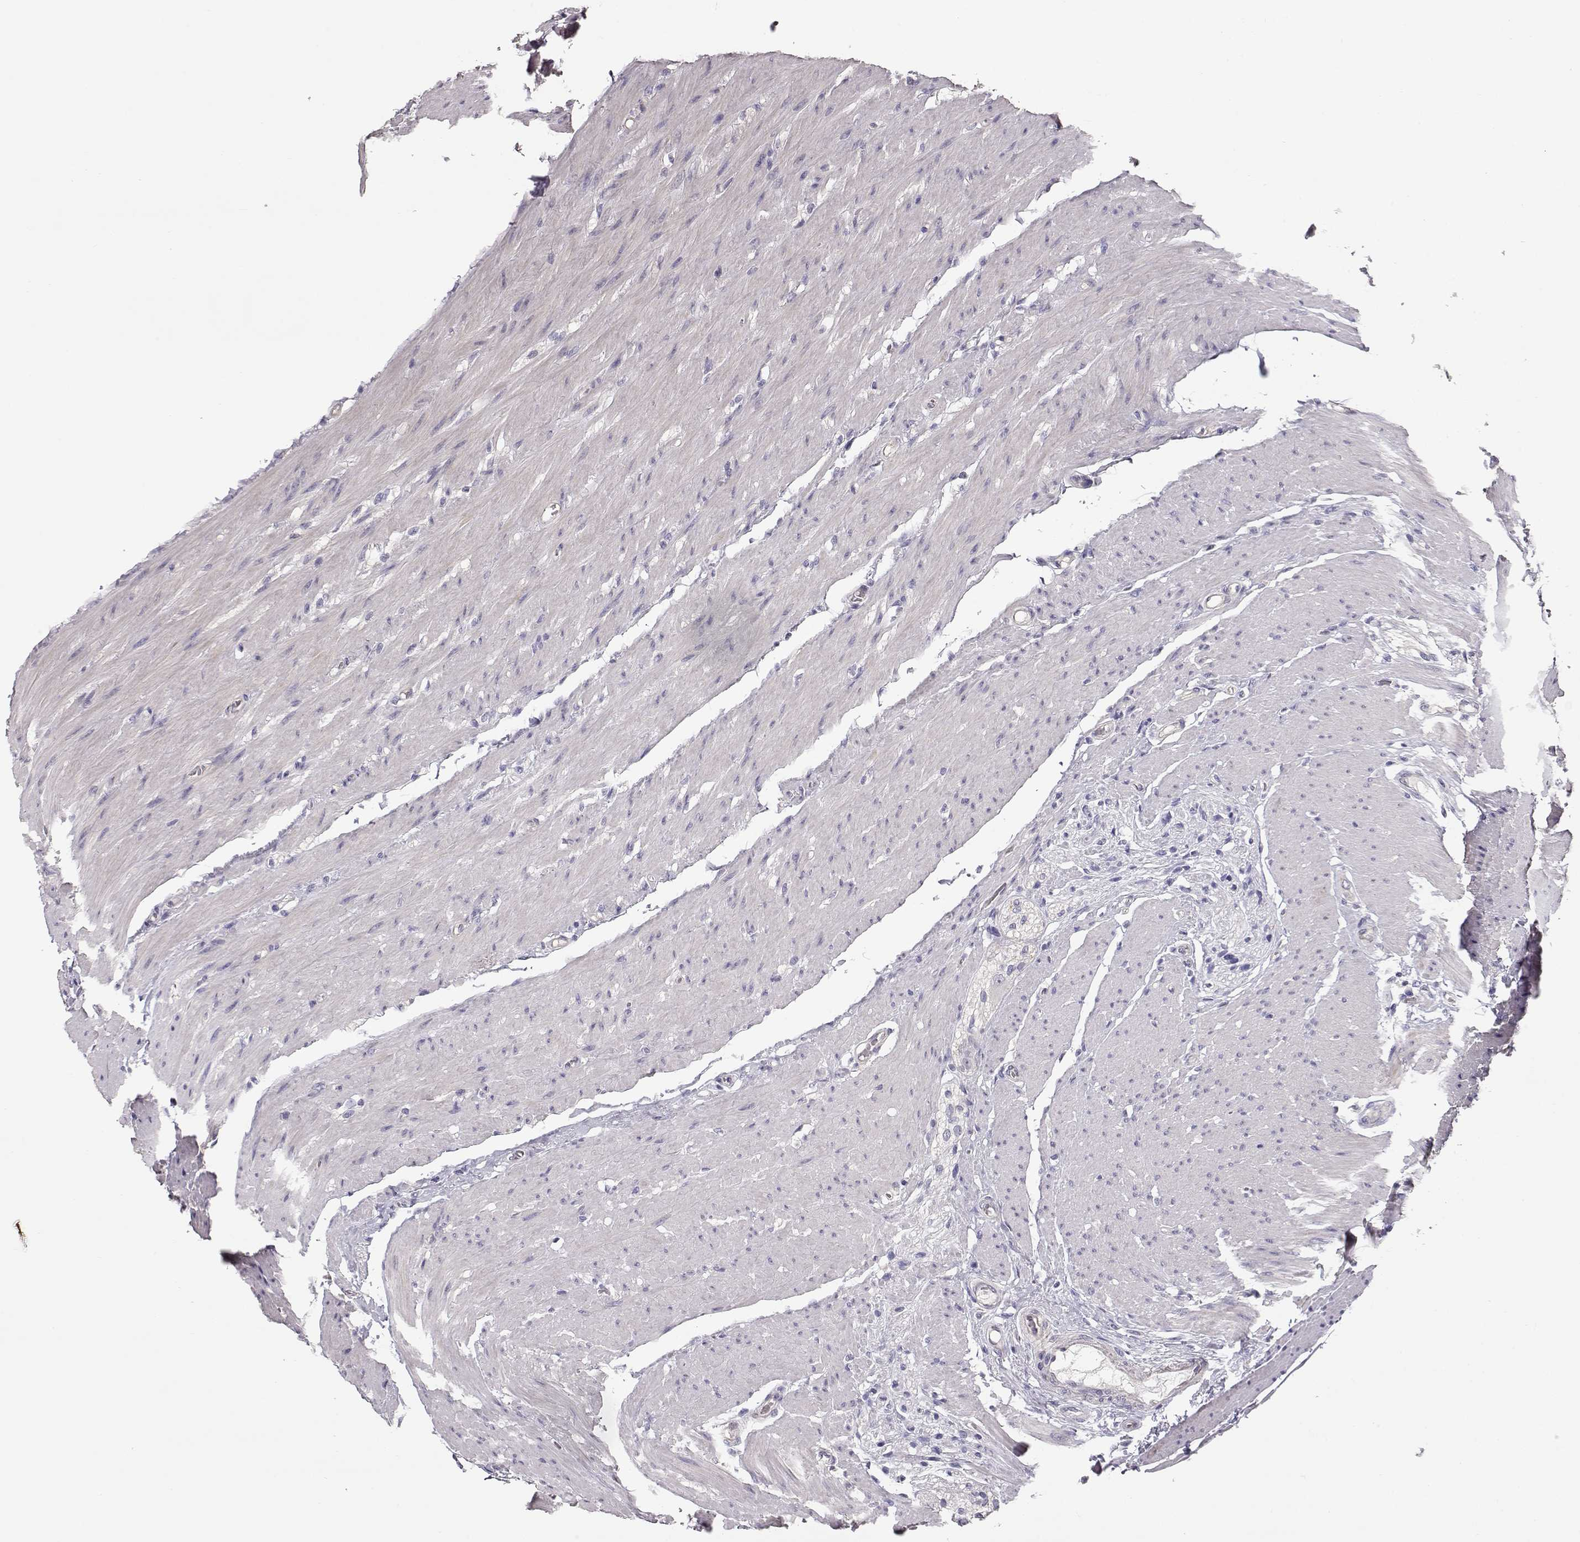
{"staining": {"intensity": "negative", "quantity": "none", "location": "none"}, "tissue": "colon", "cell_type": "Endothelial cells", "image_type": "normal", "snomed": [{"axis": "morphology", "description": "Normal tissue, NOS"}, {"axis": "topography", "description": "Colon"}], "caption": "This histopathology image is of benign colon stained with IHC to label a protein in brown with the nuclei are counter-stained blue. There is no positivity in endothelial cells.", "gene": "SLC18A1", "patient": {"sex": "female", "age": 65}}